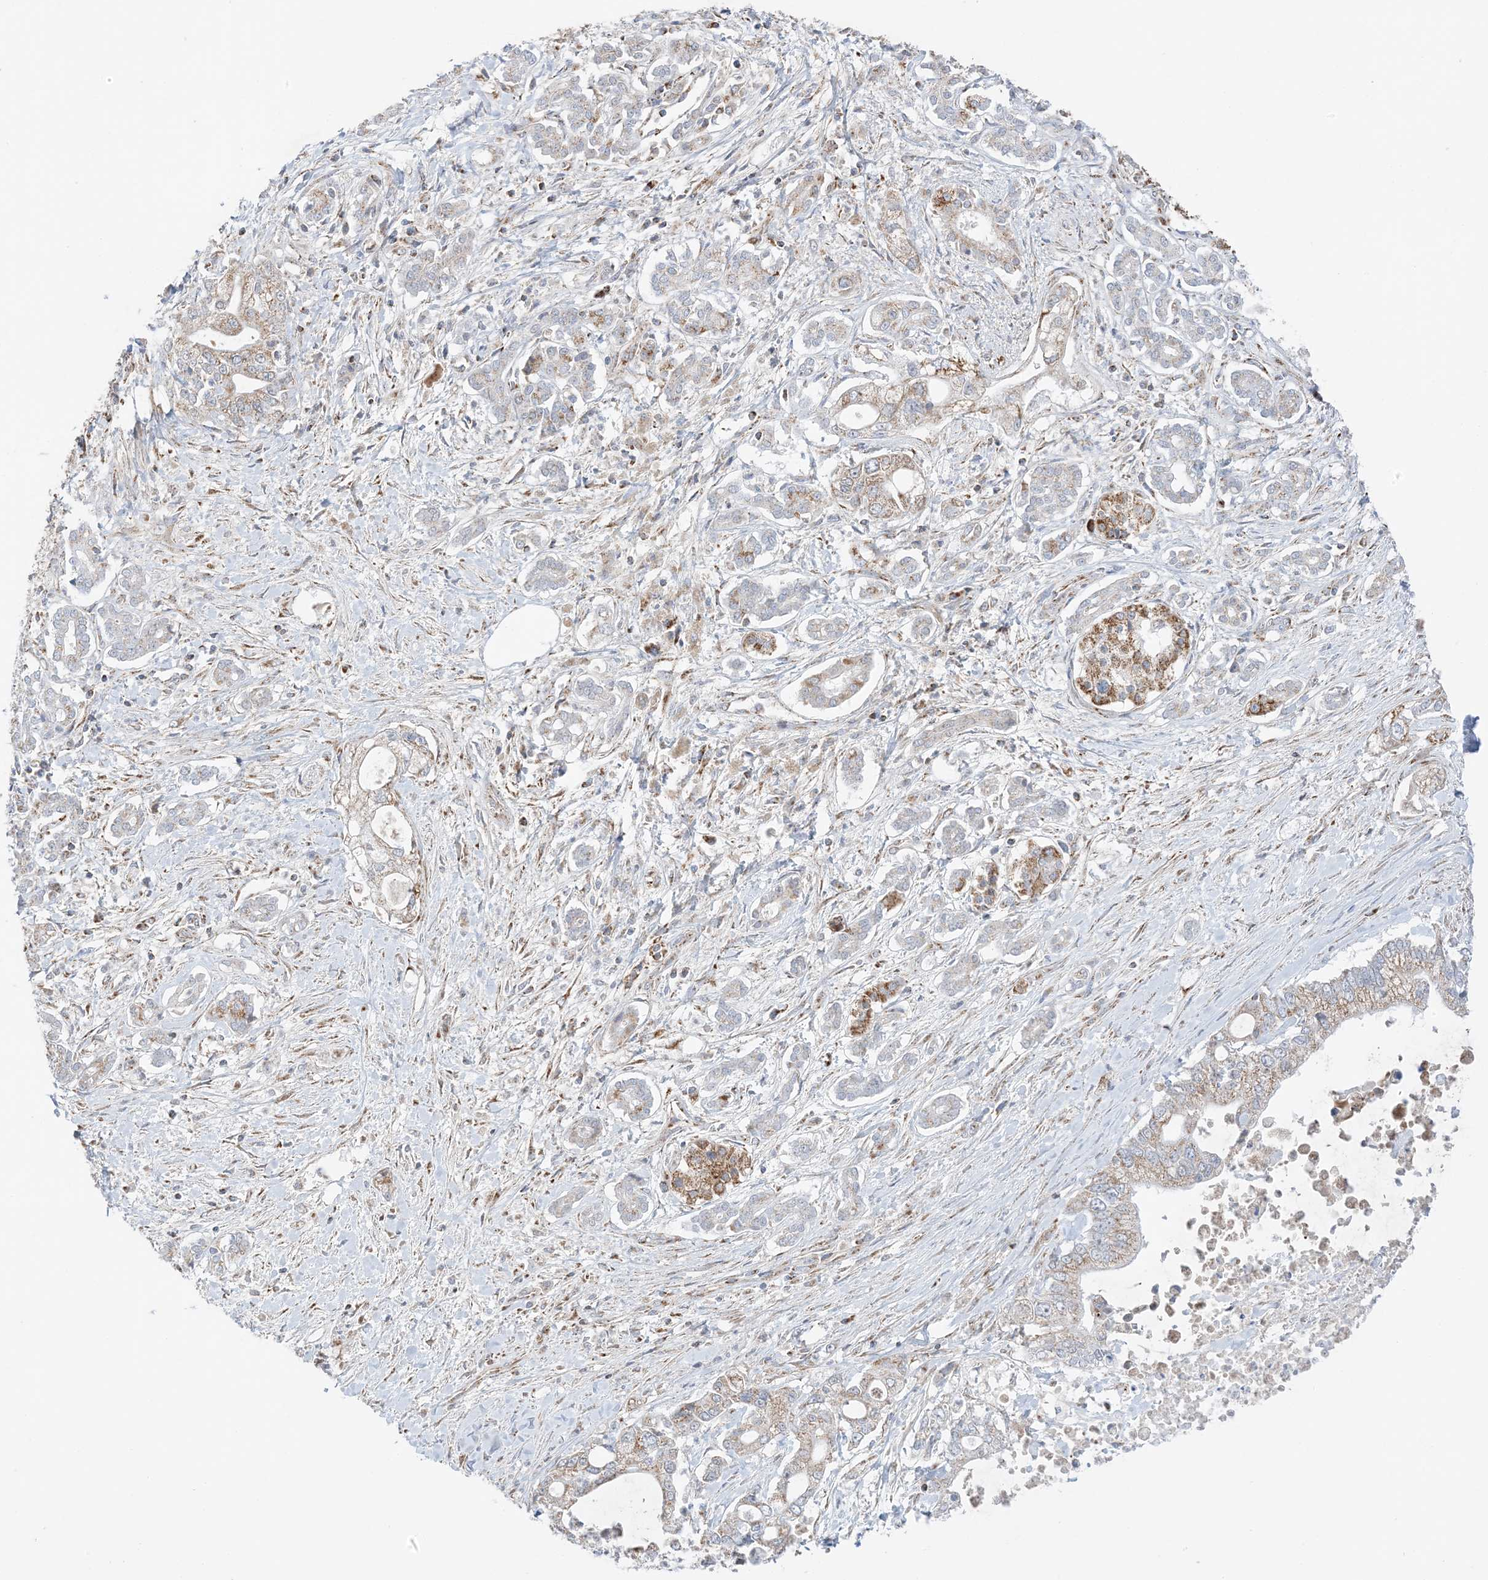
{"staining": {"intensity": "moderate", "quantity": "<25%", "location": "cytoplasmic/membranous"}, "tissue": "pancreatic cancer", "cell_type": "Tumor cells", "image_type": "cancer", "snomed": [{"axis": "morphology", "description": "Adenocarcinoma, NOS"}, {"axis": "topography", "description": "Pancreas"}], "caption": "Immunohistochemistry (IHC) histopathology image of neoplastic tissue: pancreatic adenocarcinoma stained using immunohistochemistry shows low levels of moderate protein expression localized specifically in the cytoplasmic/membranous of tumor cells, appearing as a cytoplasmic/membranous brown color.", "gene": "SLC25A12", "patient": {"sex": "male", "age": 69}}